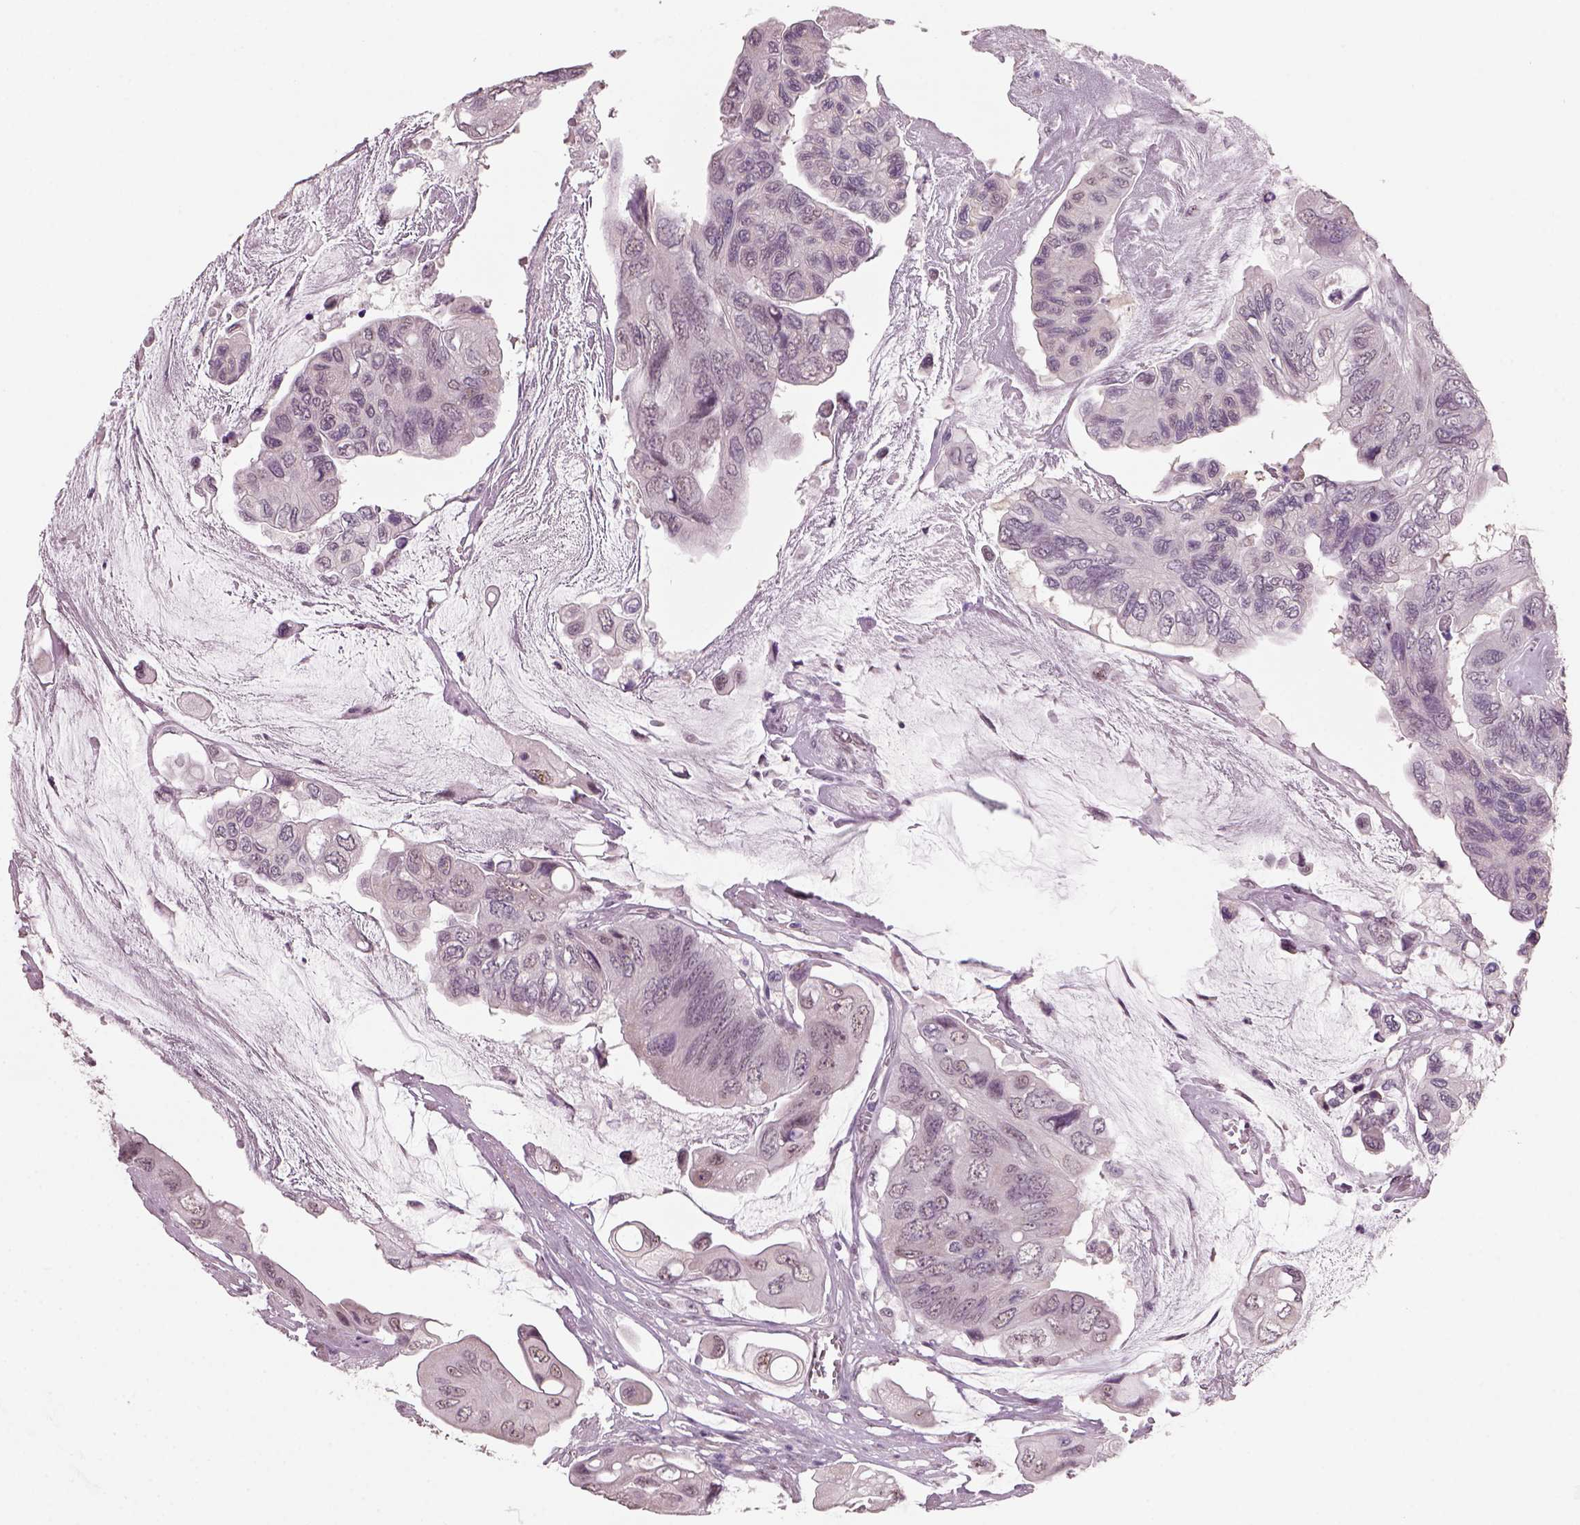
{"staining": {"intensity": "negative", "quantity": "none", "location": "none"}, "tissue": "colorectal cancer", "cell_type": "Tumor cells", "image_type": "cancer", "snomed": [{"axis": "morphology", "description": "Adenocarcinoma, NOS"}, {"axis": "topography", "description": "Rectum"}], "caption": "Human adenocarcinoma (colorectal) stained for a protein using immunohistochemistry exhibits no expression in tumor cells.", "gene": "NAT8", "patient": {"sex": "male", "age": 63}}